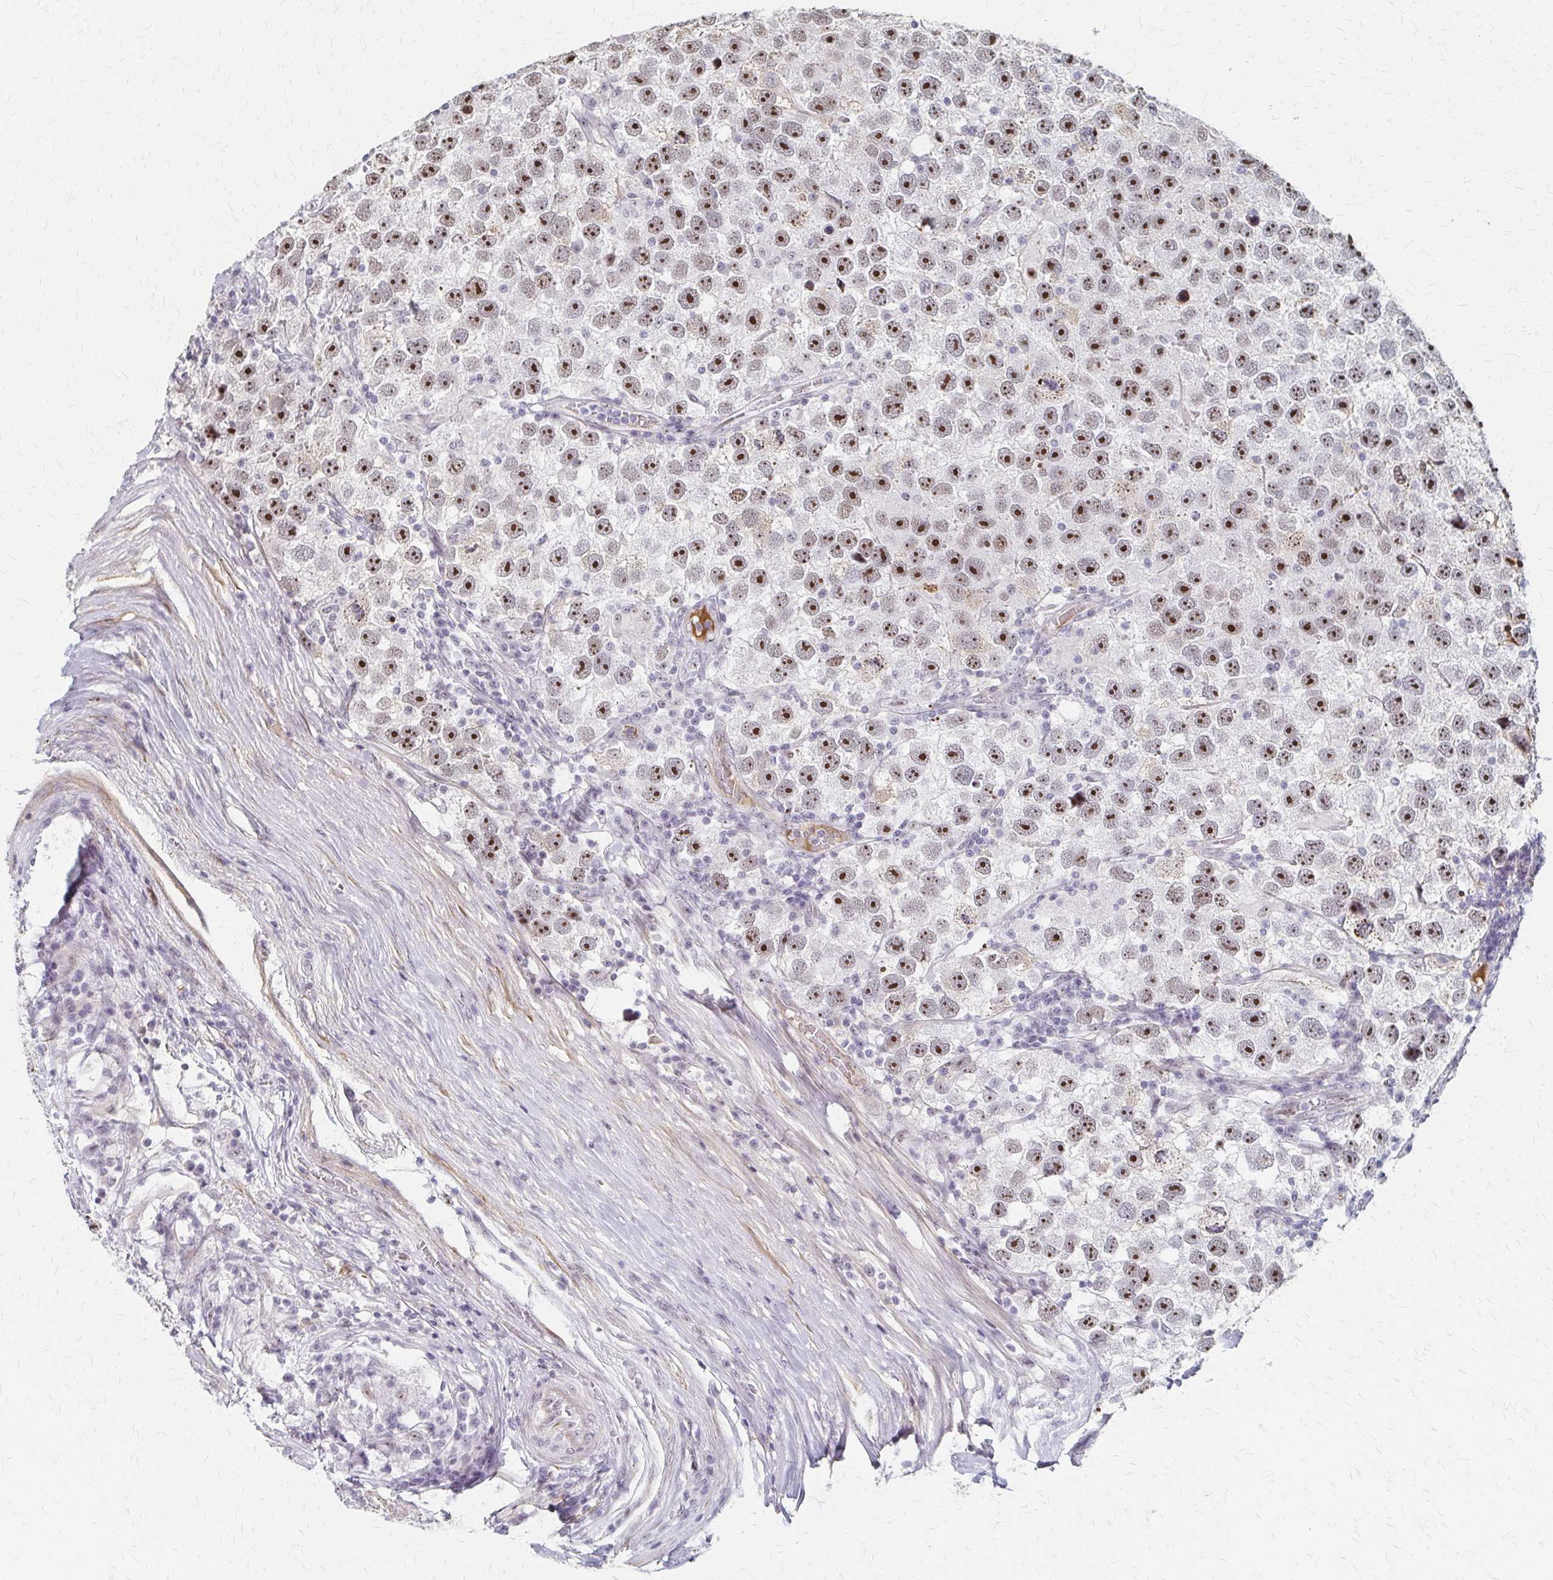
{"staining": {"intensity": "strong", "quantity": ">75%", "location": "nuclear"}, "tissue": "testis cancer", "cell_type": "Tumor cells", "image_type": "cancer", "snomed": [{"axis": "morphology", "description": "Seminoma, NOS"}, {"axis": "topography", "description": "Testis"}], "caption": "Protein expression by IHC exhibits strong nuclear staining in about >75% of tumor cells in testis cancer (seminoma).", "gene": "PES1", "patient": {"sex": "male", "age": 26}}